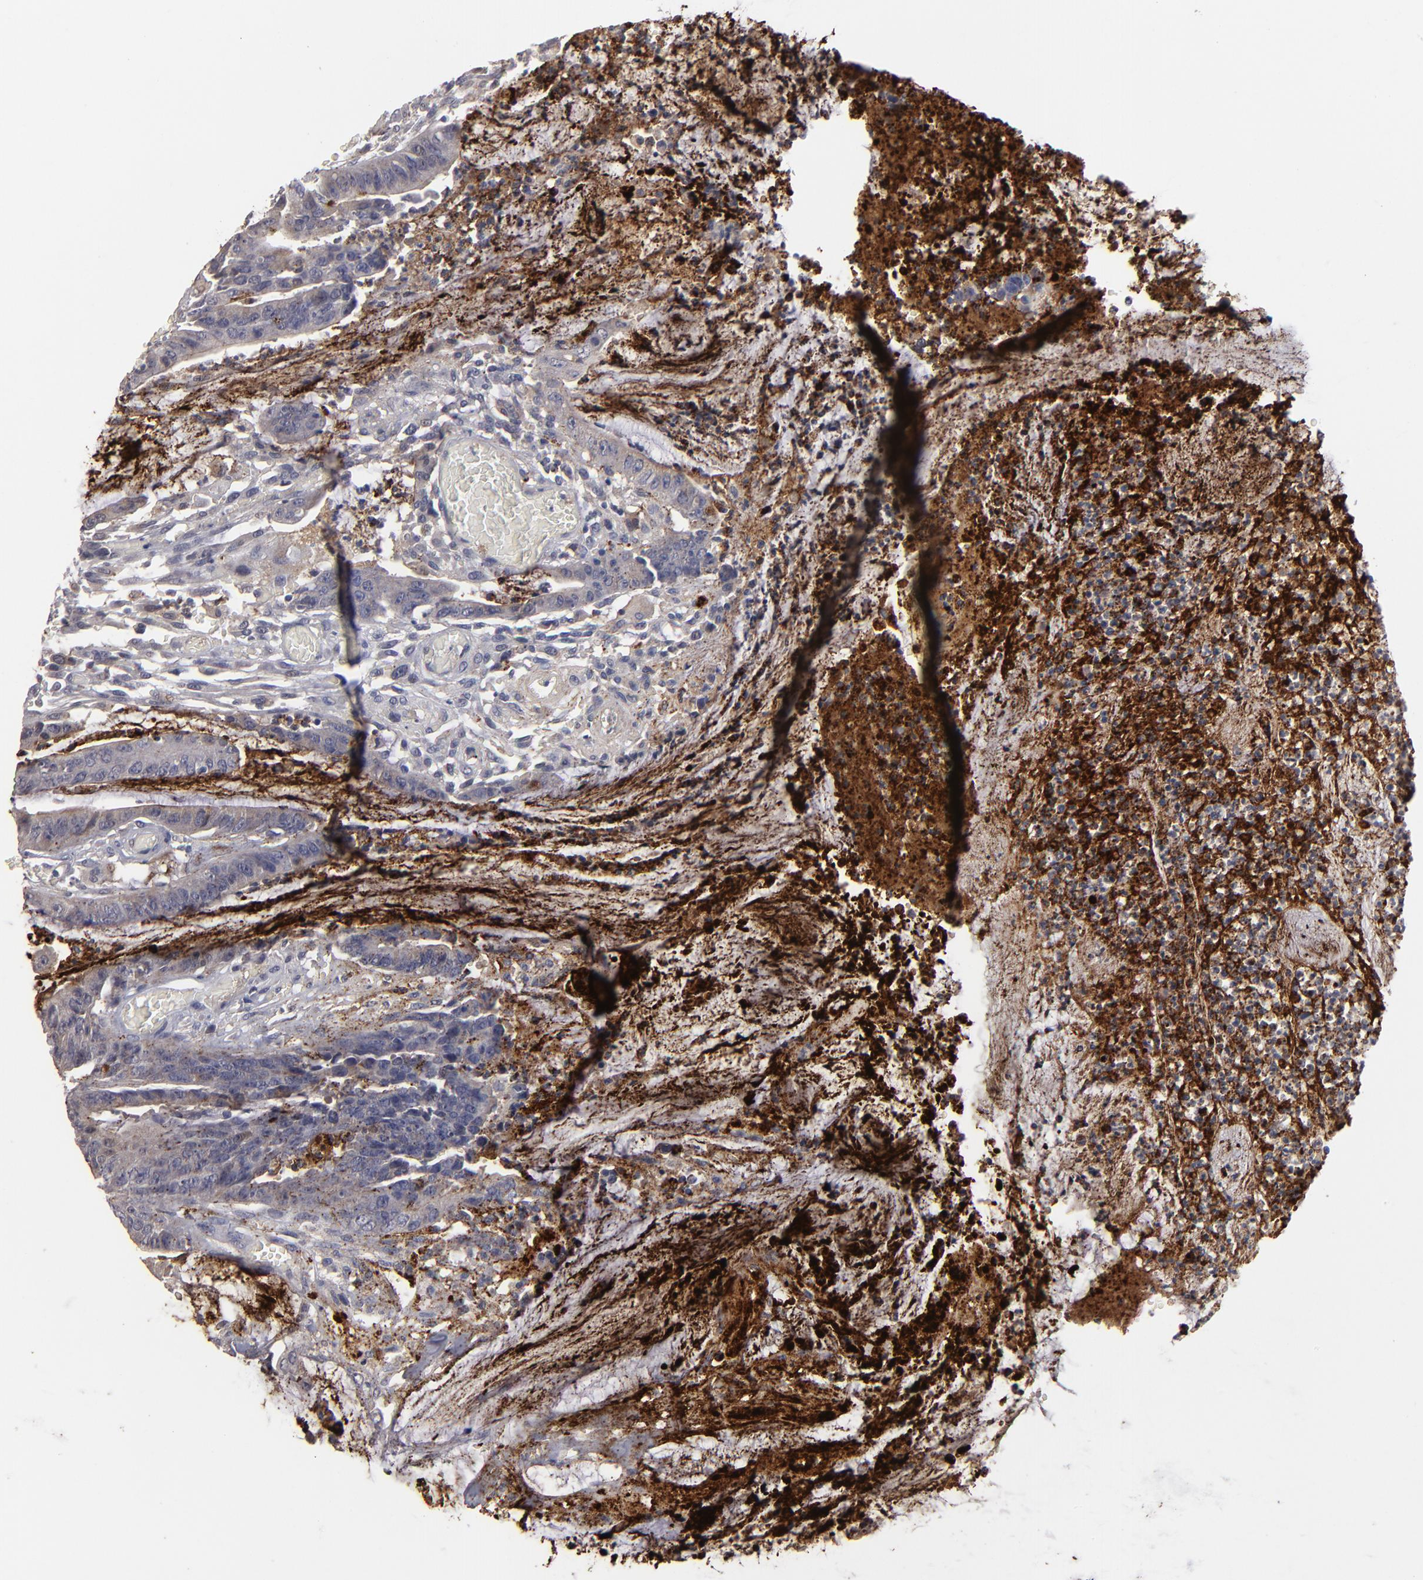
{"staining": {"intensity": "weak", "quantity": "25%-75%", "location": "cytoplasmic/membranous"}, "tissue": "colorectal cancer", "cell_type": "Tumor cells", "image_type": "cancer", "snomed": [{"axis": "morphology", "description": "Adenocarcinoma, NOS"}, {"axis": "topography", "description": "Rectum"}], "caption": "Colorectal cancer (adenocarcinoma) stained with IHC exhibits weak cytoplasmic/membranous positivity in approximately 25%-75% of tumor cells.", "gene": "GPM6B", "patient": {"sex": "female", "age": 66}}